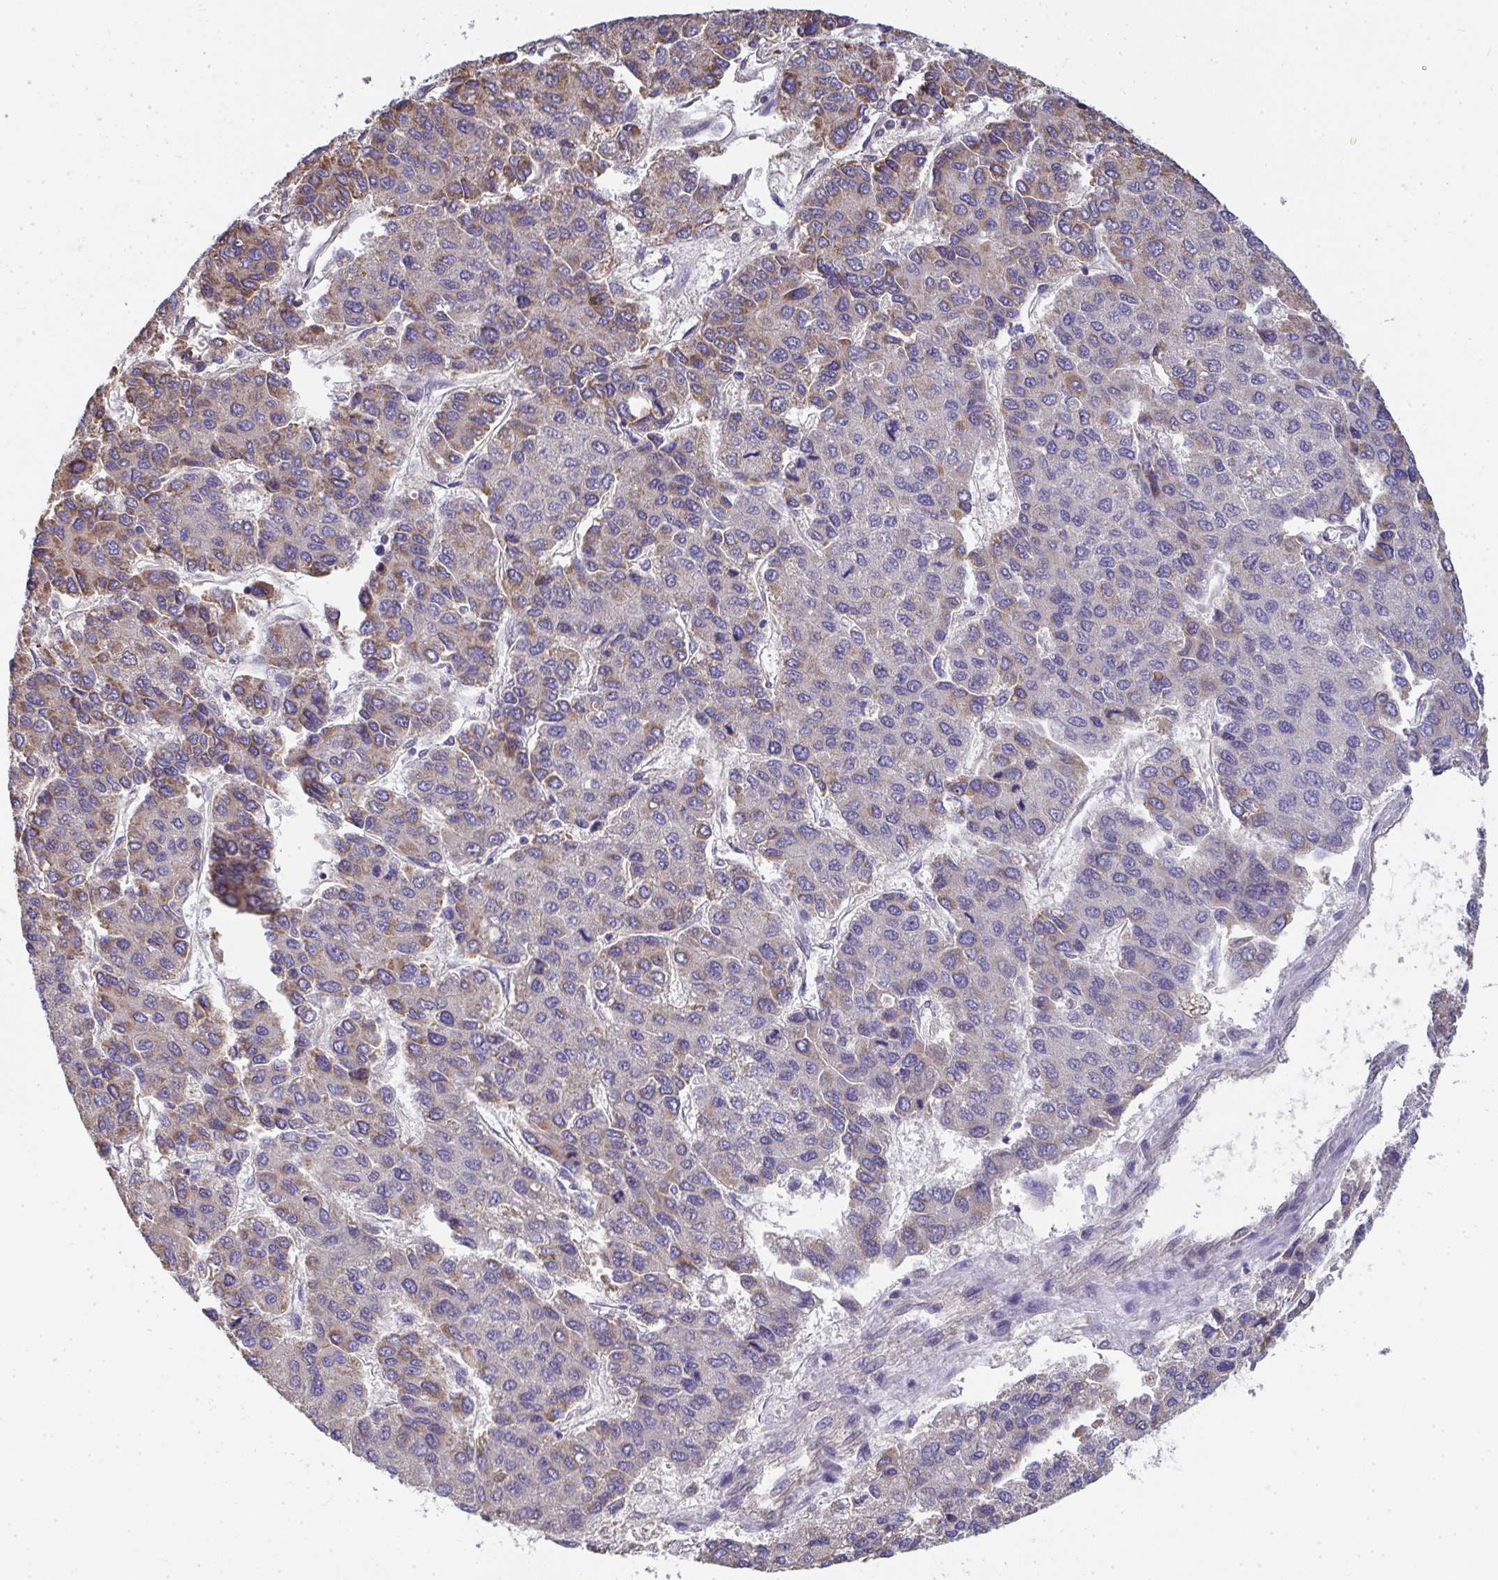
{"staining": {"intensity": "moderate", "quantity": "25%-75%", "location": "cytoplasmic/membranous"}, "tissue": "liver cancer", "cell_type": "Tumor cells", "image_type": "cancer", "snomed": [{"axis": "morphology", "description": "Carcinoma, Hepatocellular, NOS"}, {"axis": "topography", "description": "Liver"}], "caption": "Protein positivity by immunohistochemistry (IHC) displays moderate cytoplasmic/membranous expression in about 25%-75% of tumor cells in liver cancer (hepatocellular carcinoma). The staining is performed using DAB brown chromogen to label protein expression. The nuclei are counter-stained blue using hematoxylin.", "gene": "SLC6A1", "patient": {"sex": "female", "age": 66}}